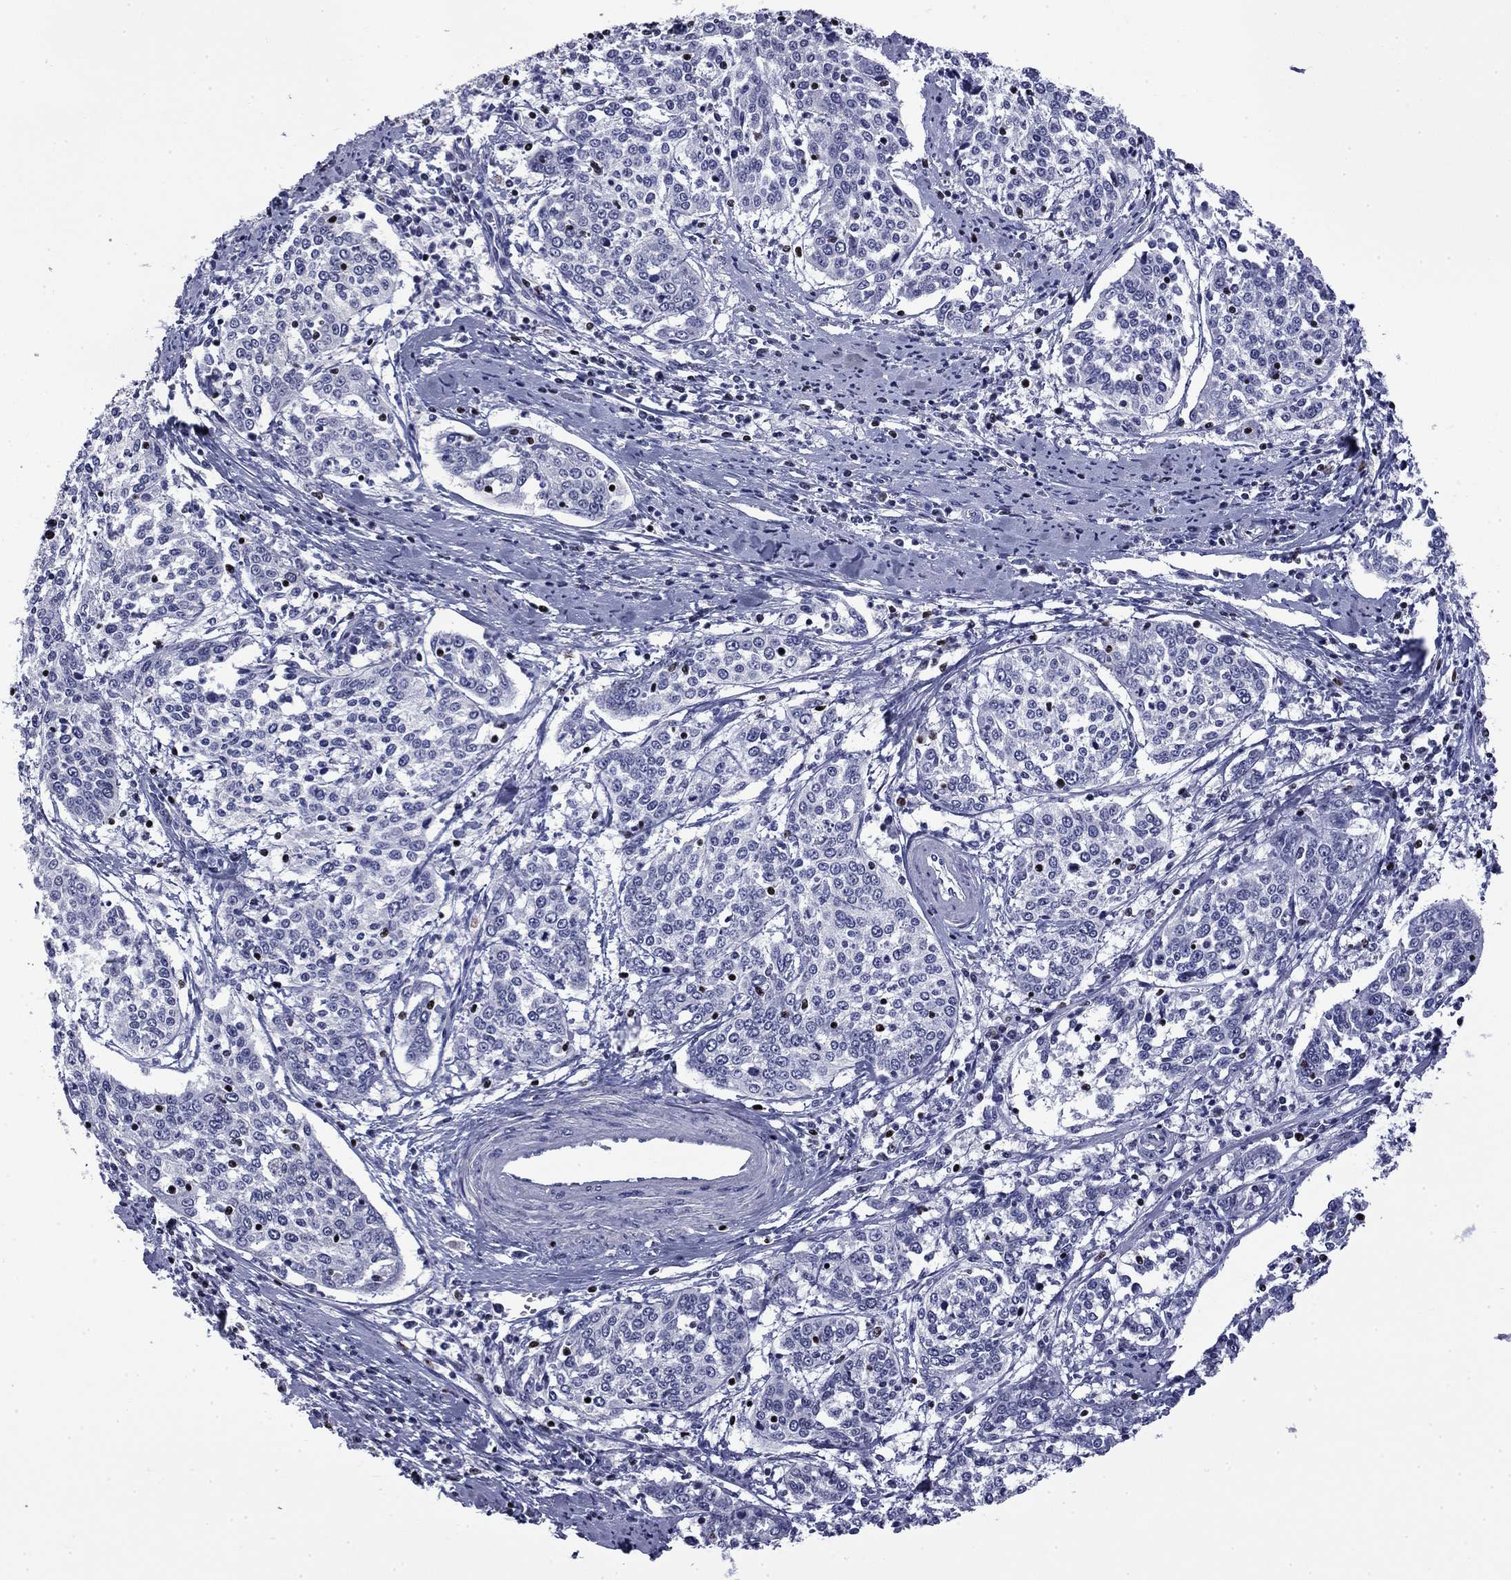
{"staining": {"intensity": "negative", "quantity": "none", "location": "none"}, "tissue": "cervical cancer", "cell_type": "Tumor cells", "image_type": "cancer", "snomed": [{"axis": "morphology", "description": "Squamous cell carcinoma, NOS"}, {"axis": "topography", "description": "Cervix"}], "caption": "This is an immunohistochemistry photomicrograph of human cervical cancer. There is no expression in tumor cells.", "gene": "IKZF3", "patient": {"sex": "female", "age": 41}}